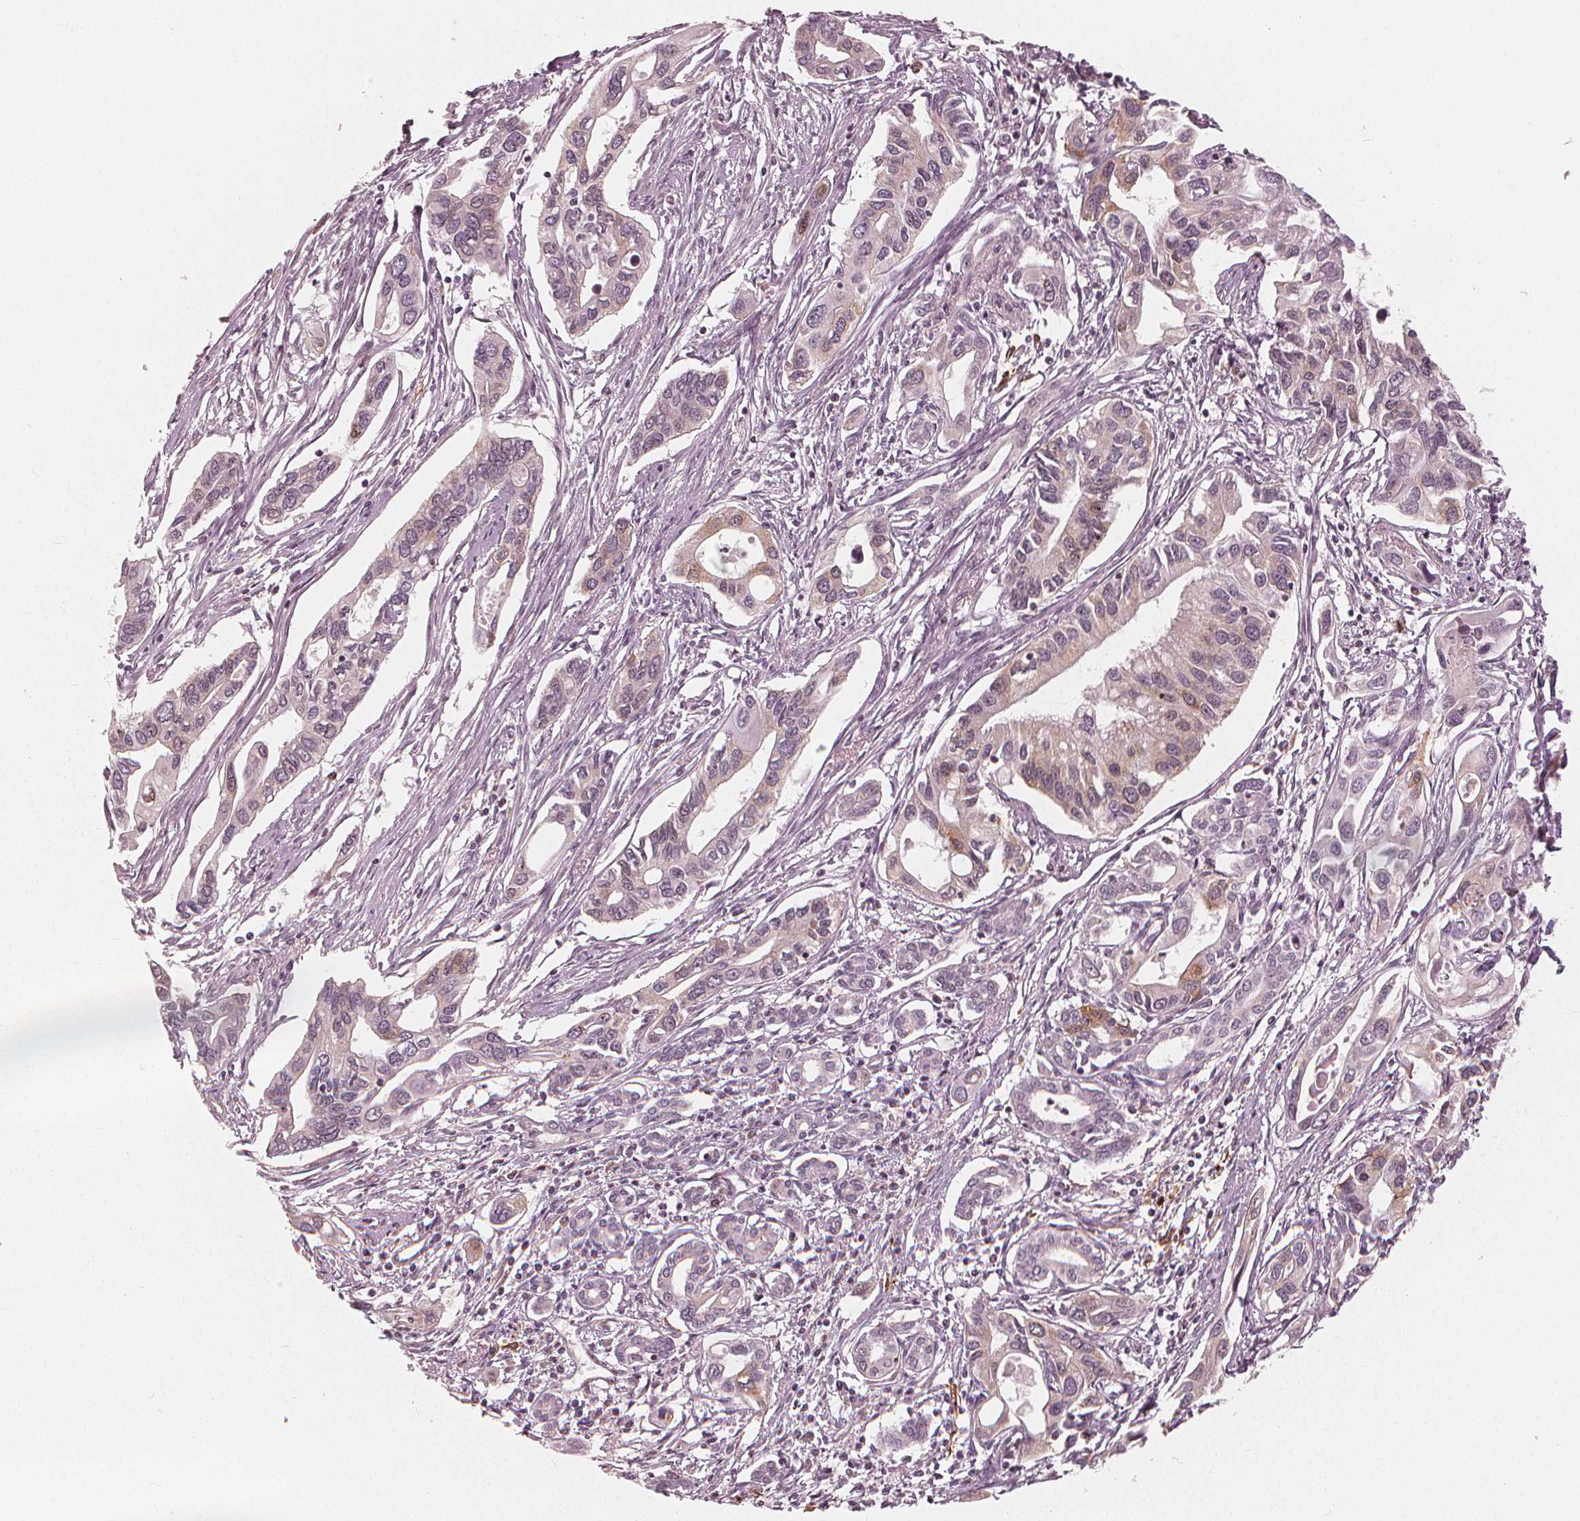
{"staining": {"intensity": "moderate", "quantity": "<25%", "location": "nuclear"}, "tissue": "pancreatic cancer", "cell_type": "Tumor cells", "image_type": "cancer", "snomed": [{"axis": "morphology", "description": "Adenocarcinoma, NOS"}, {"axis": "topography", "description": "Pancreas"}], "caption": "Tumor cells exhibit moderate nuclear expression in about <25% of cells in pancreatic cancer.", "gene": "SQSTM1", "patient": {"sex": "male", "age": 60}}